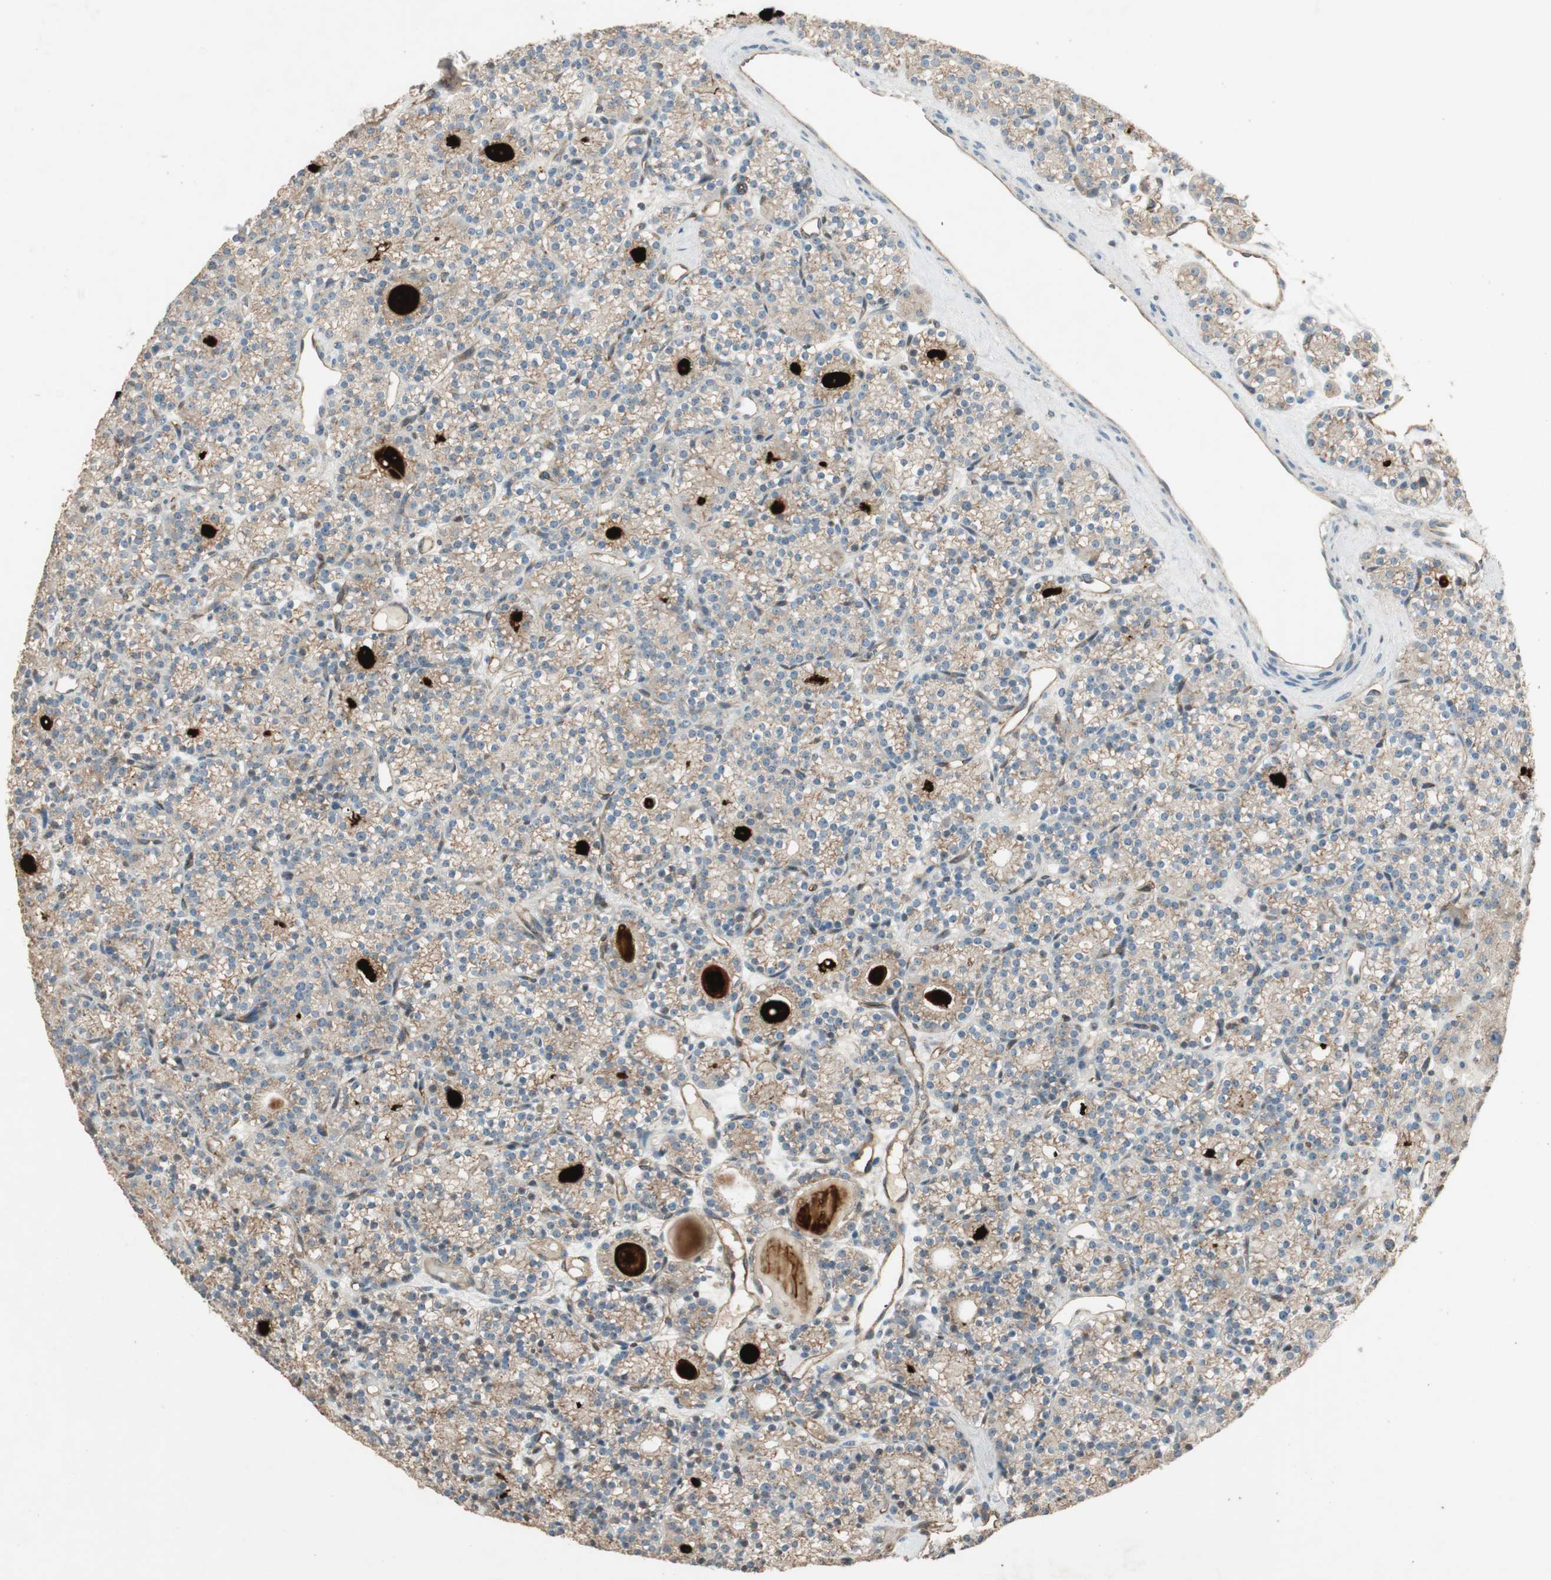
{"staining": {"intensity": "moderate", "quantity": ">75%", "location": "cytoplasmic/membranous"}, "tissue": "parathyroid gland", "cell_type": "Glandular cells", "image_type": "normal", "snomed": [{"axis": "morphology", "description": "Normal tissue, NOS"}, {"axis": "topography", "description": "Parathyroid gland"}], "caption": "This image exhibits IHC staining of benign human parathyroid gland, with medium moderate cytoplasmic/membranous staining in approximately >75% of glandular cells.", "gene": "BTN3A3", "patient": {"sex": "female", "age": 64}}